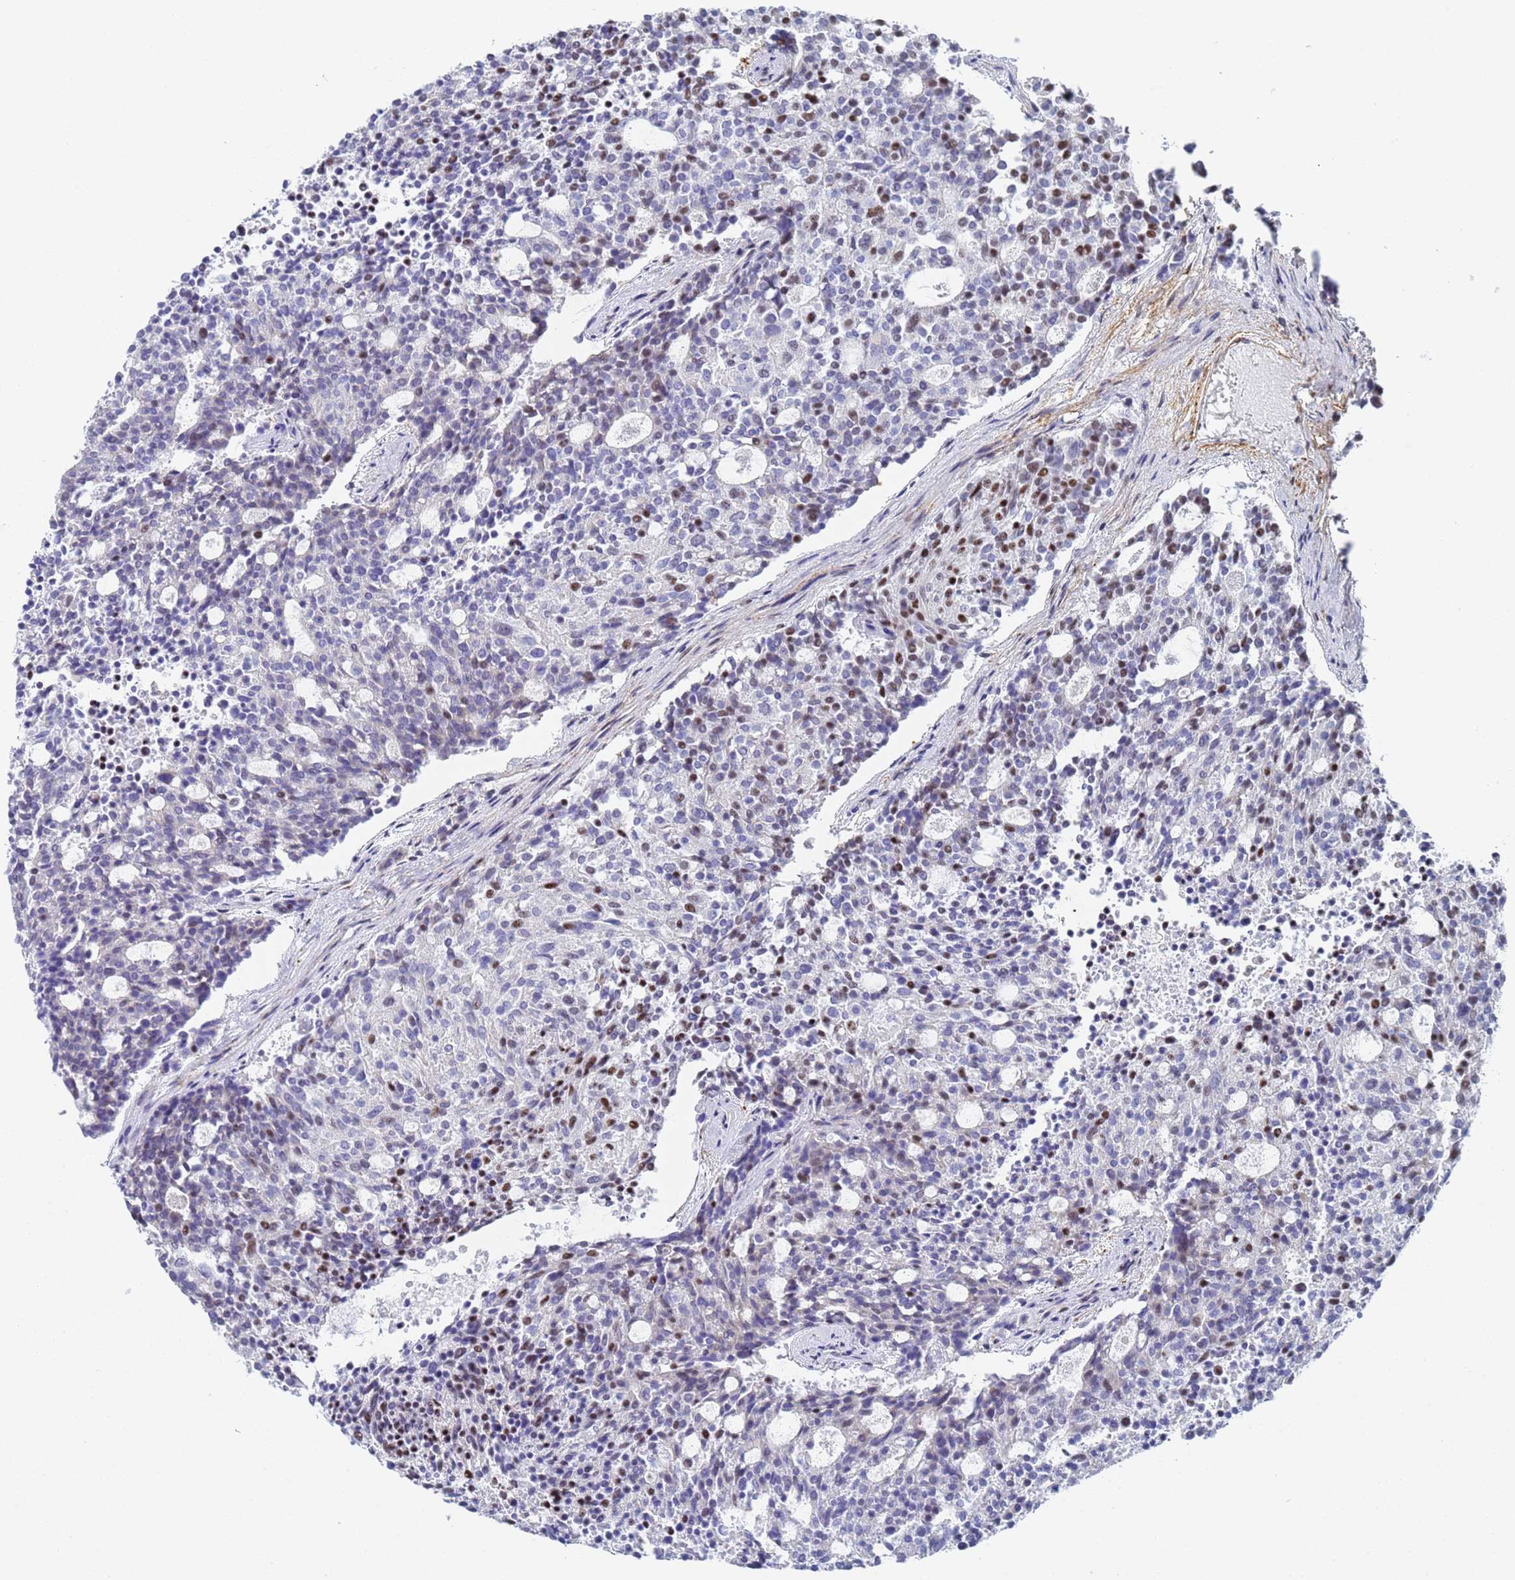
{"staining": {"intensity": "moderate", "quantity": "<25%", "location": "nuclear"}, "tissue": "carcinoid", "cell_type": "Tumor cells", "image_type": "cancer", "snomed": [{"axis": "morphology", "description": "Carcinoid, malignant, NOS"}, {"axis": "topography", "description": "Pancreas"}], "caption": "Immunohistochemistry (IHC) micrograph of human carcinoid stained for a protein (brown), which shows low levels of moderate nuclear staining in about <25% of tumor cells.", "gene": "PRRT4", "patient": {"sex": "female", "age": 54}}